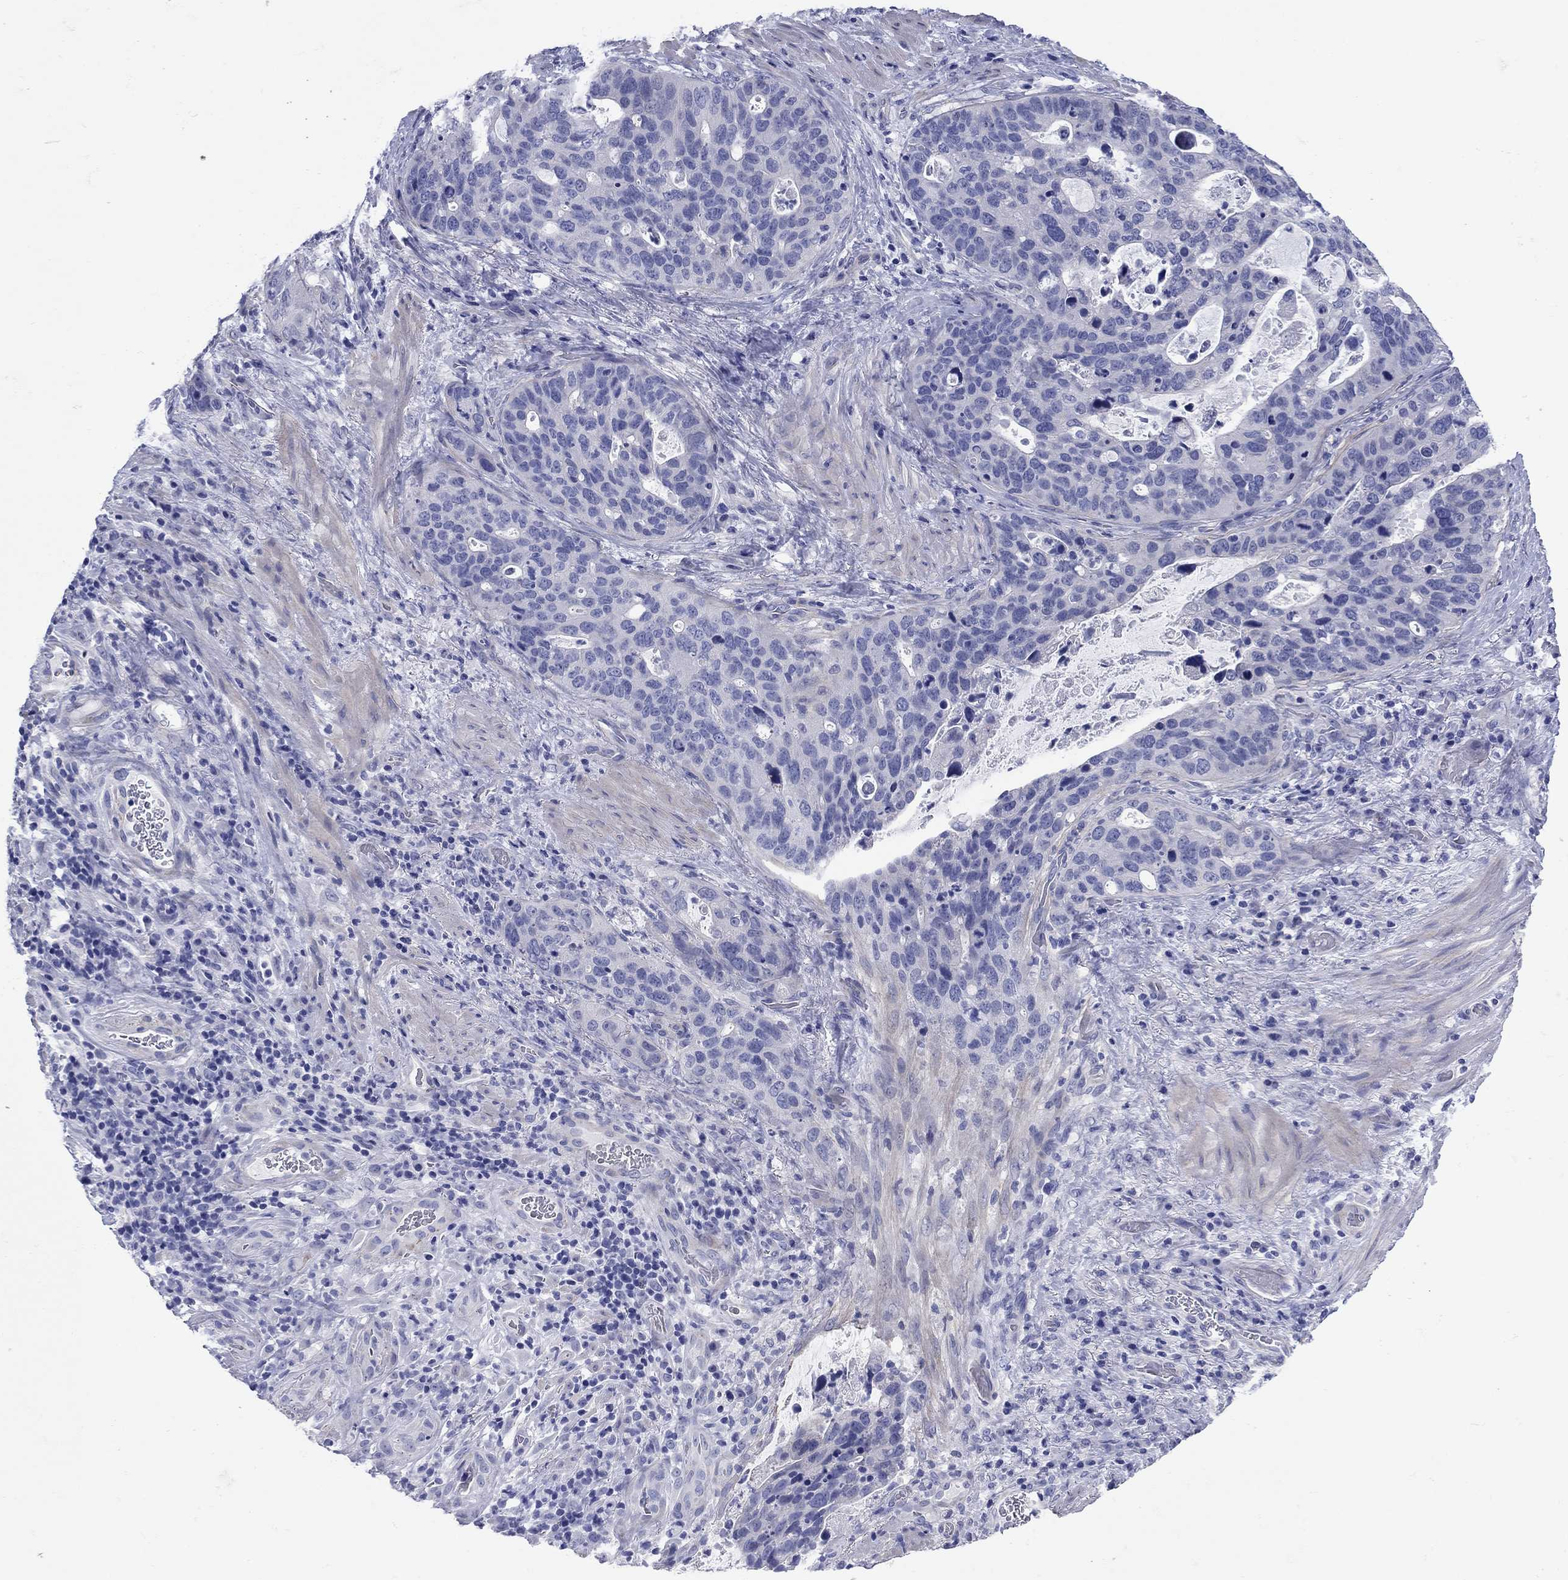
{"staining": {"intensity": "negative", "quantity": "none", "location": "none"}, "tissue": "stomach cancer", "cell_type": "Tumor cells", "image_type": "cancer", "snomed": [{"axis": "morphology", "description": "Adenocarcinoma, NOS"}, {"axis": "topography", "description": "Stomach"}], "caption": "A photomicrograph of adenocarcinoma (stomach) stained for a protein displays no brown staining in tumor cells.", "gene": "PRKCG", "patient": {"sex": "male", "age": 54}}